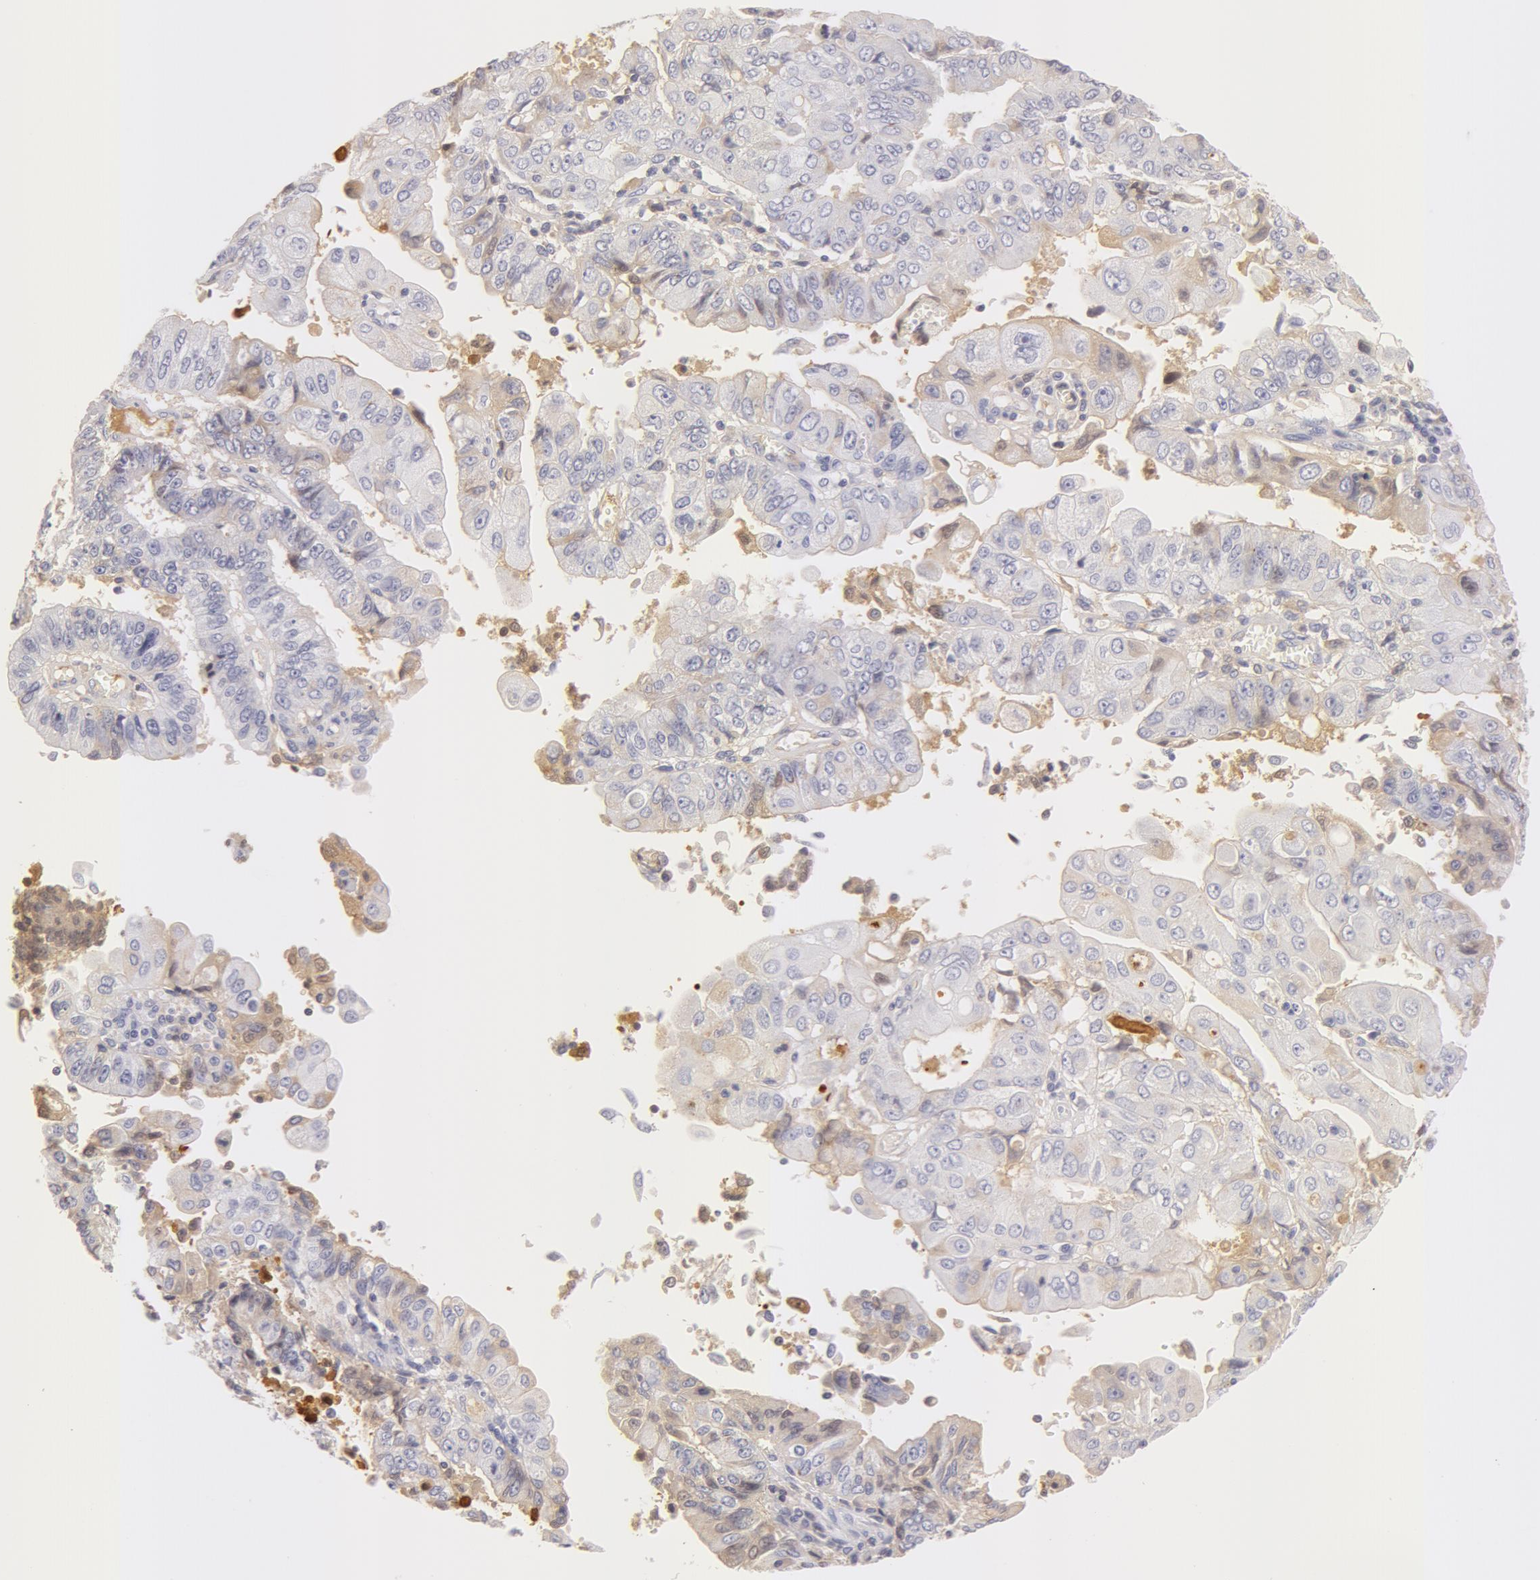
{"staining": {"intensity": "weak", "quantity": "<25%", "location": "cytoplasmic/membranous"}, "tissue": "endometrial cancer", "cell_type": "Tumor cells", "image_type": "cancer", "snomed": [{"axis": "morphology", "description": "Adenocarcinoma, NOS"}, {"axis": "topography", "description": "Endometrium"}], "caption": "This is a image of immunohistochemistry (IHC) staining of endometrial adenocarcinoma, which shows no positivity in tumor cells.", "gene": "GC", "patient": {"sex": "female", "age": 75}}